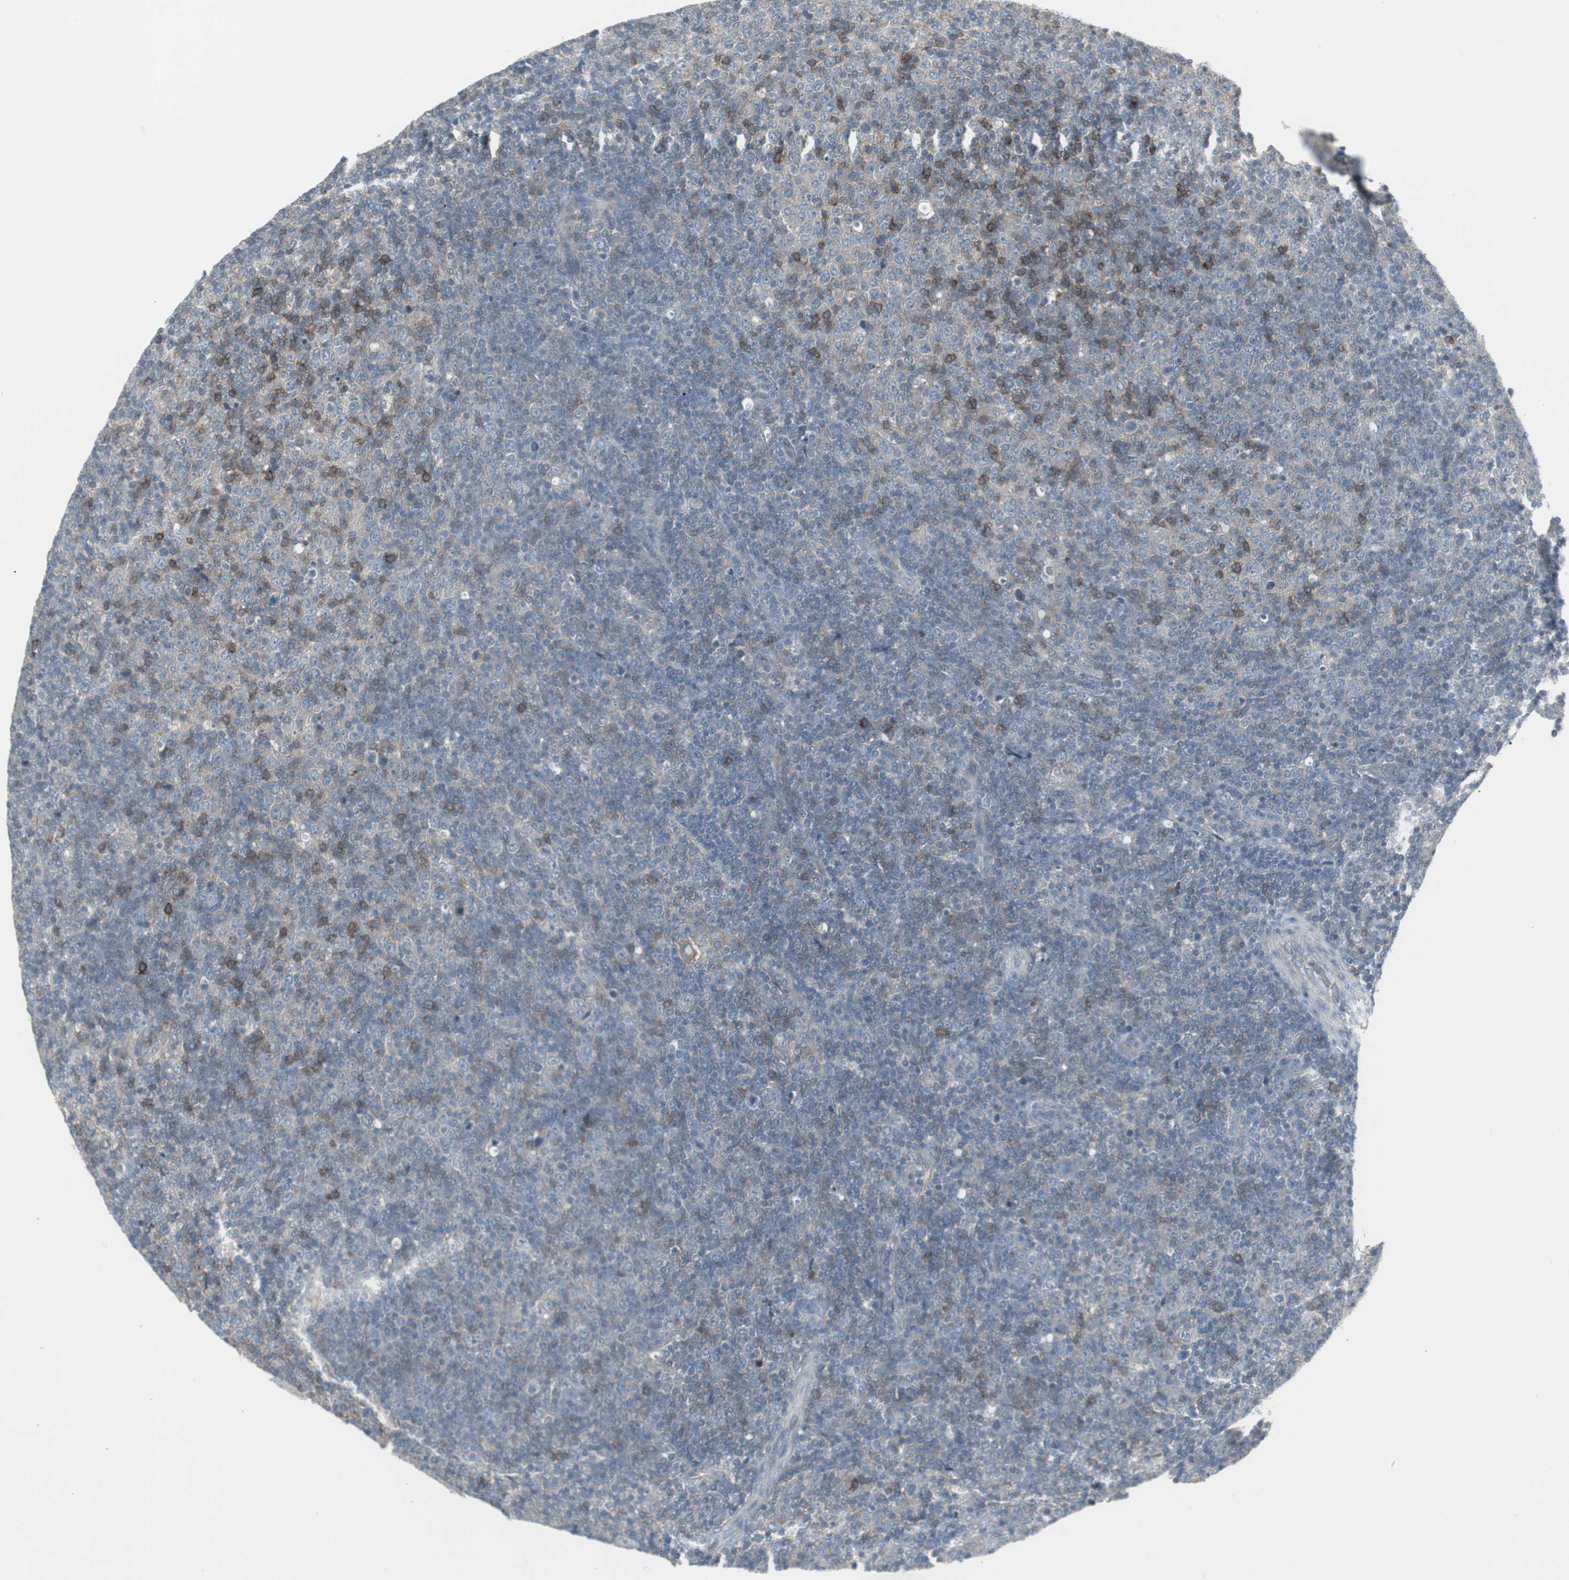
{"staining": {"intensity": "weak", "quantity": "<25%", "location": "cytoplasmic/membranous"}, "tissue": "lymphoma", "cell_type": "Tumor cells", "image_type": "cancer", "snomed": [{"axis": "morphology", "description": "Malignant lymphoma, non-Hodgkin's type, Low grade"}, {"axis": "topography", "description": "Lymph node"}], "caption": "This is a photomicrograph of IHC staining of lymphoma, which shows no staining in tumor cells. The staining is performed using DAB (3,3'-diaminobenzidine) brown chromogen with nuclei counter-stained in using hematoxylin.", "gene": "ZSCAN32", "patient": {"sex": "male", "age": 70}}